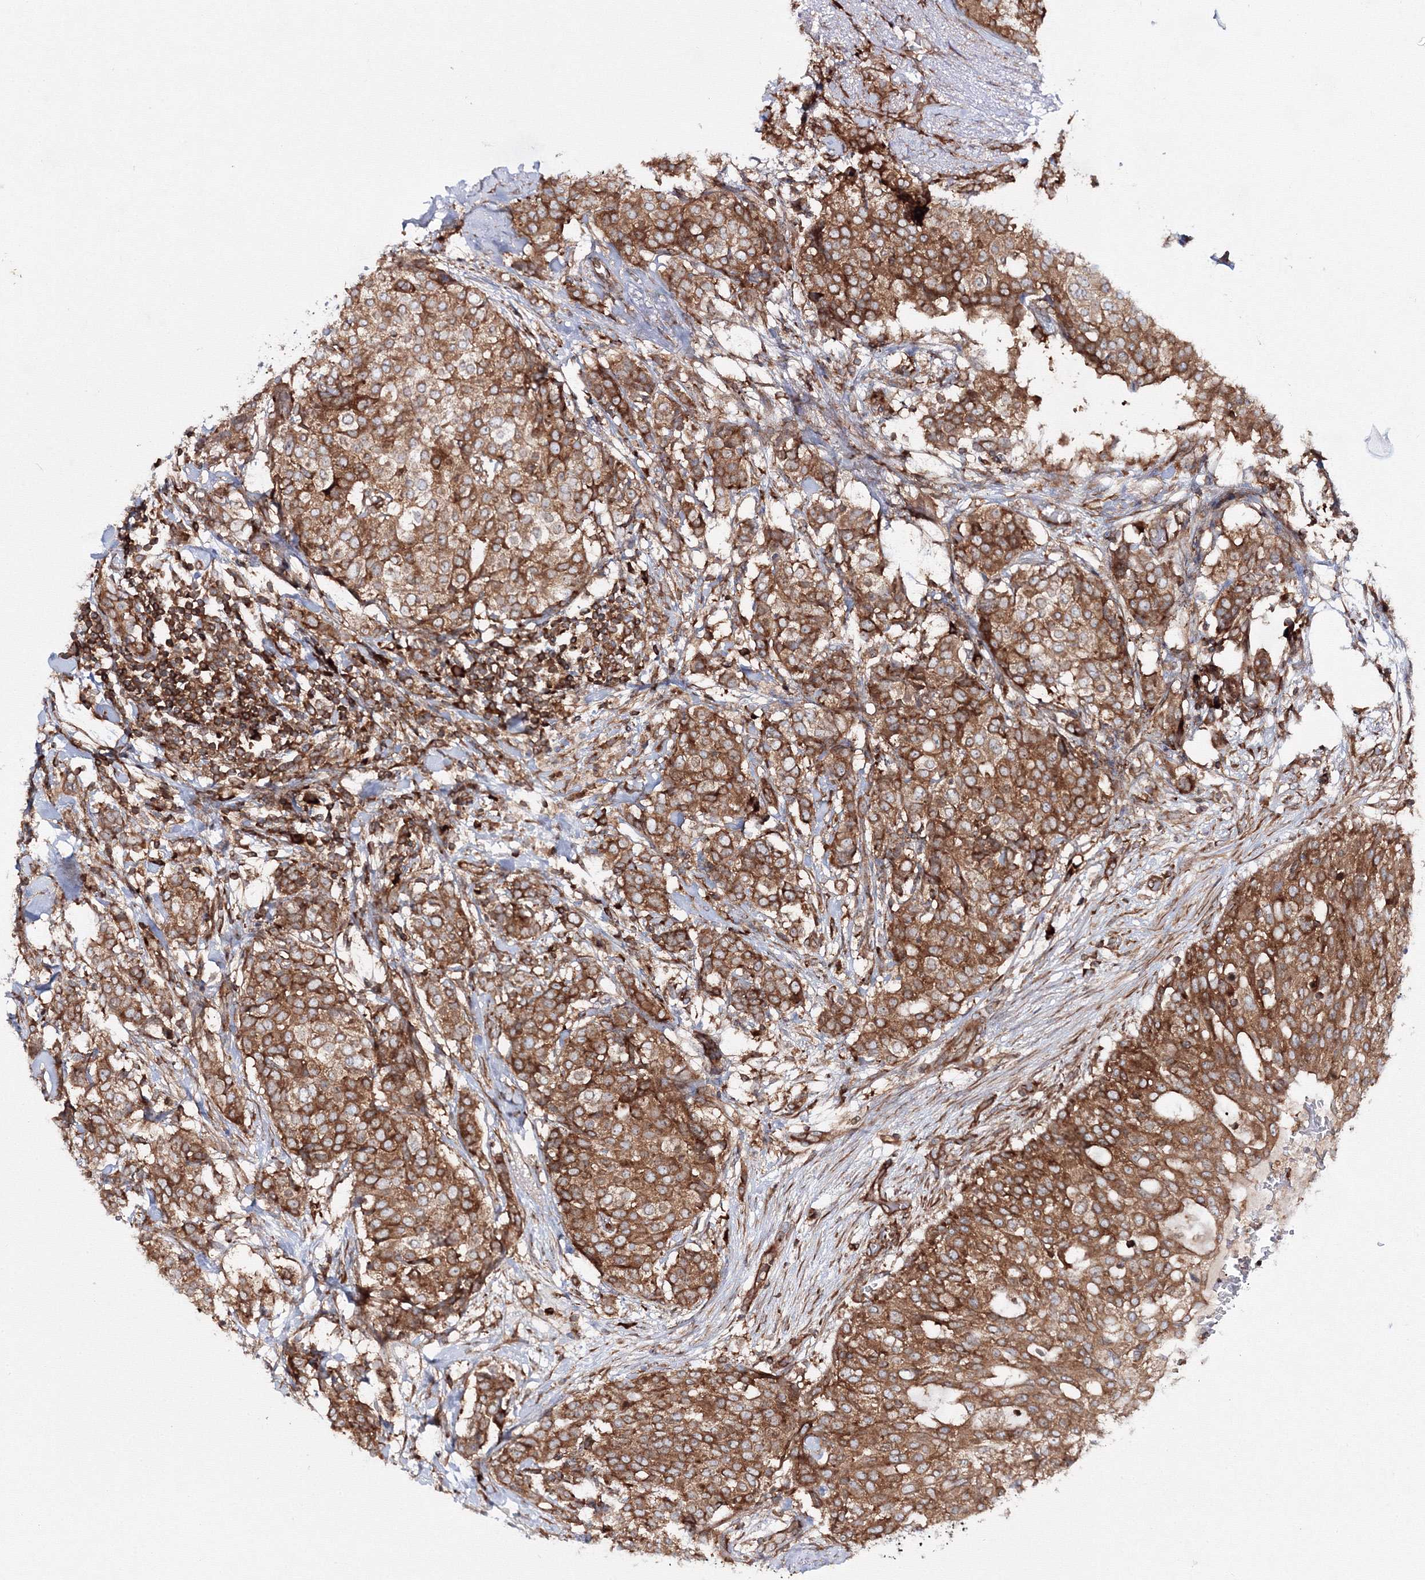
{"staining": {"intensity": "moderate", "quantity": ">75%", "location": "cytoplasmic/membranous"}, "tissue": "breast cancer", "cell_type": "Tumor cells", "image_type": "cancer", "snomed": [{"axis": "morphology", "description": "Lobular carcinoma"}, {"axis": "topography", "description": "Breast"}], "caption": "IHC micrograph of breast cancer stained for a protein (brown), which reveals medium levels of moderate cytoplasmic/membranous staining in about >75% of tumor cells.", "gene": "HARS1", "patient": {"sex": "female", "age": 51}}